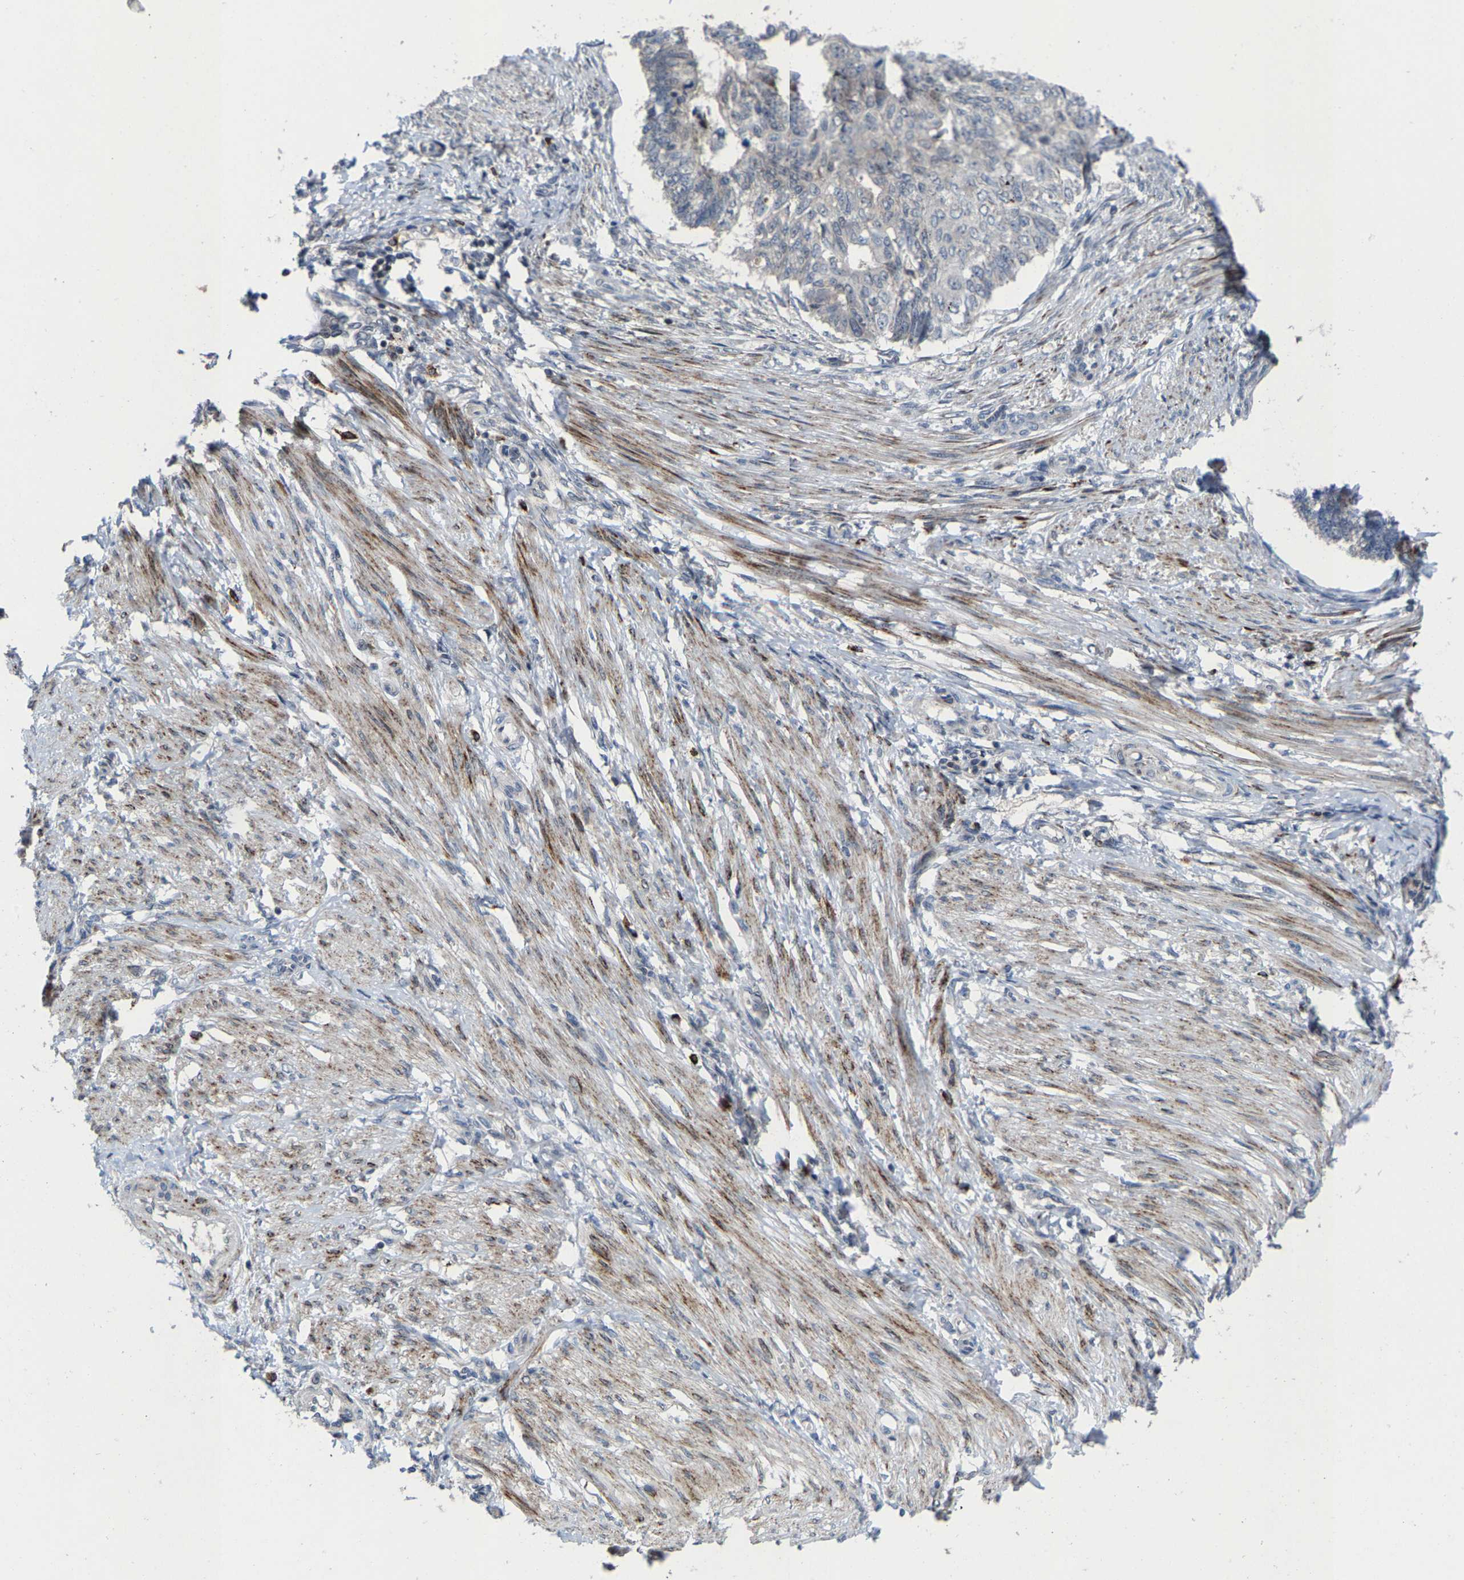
{"staining": {"intensity": "negative", "quantity": "none", "location": "none"}, "tissue": "endometrial cancer", "cell_type": "Tumor cells", "image_type": "cancer", "snomed": [{"axis": "morphology", "description": "Adenocarcinoma, NOS"}, {"axis": "topography", "description": "Endometrium"}], "caption": "Tumor cells are negative for protein expression in human endometrial cancer (adenocarcinoma).", "gene": "TDRKH", "patient": {"sex": "female", "age": 32}}